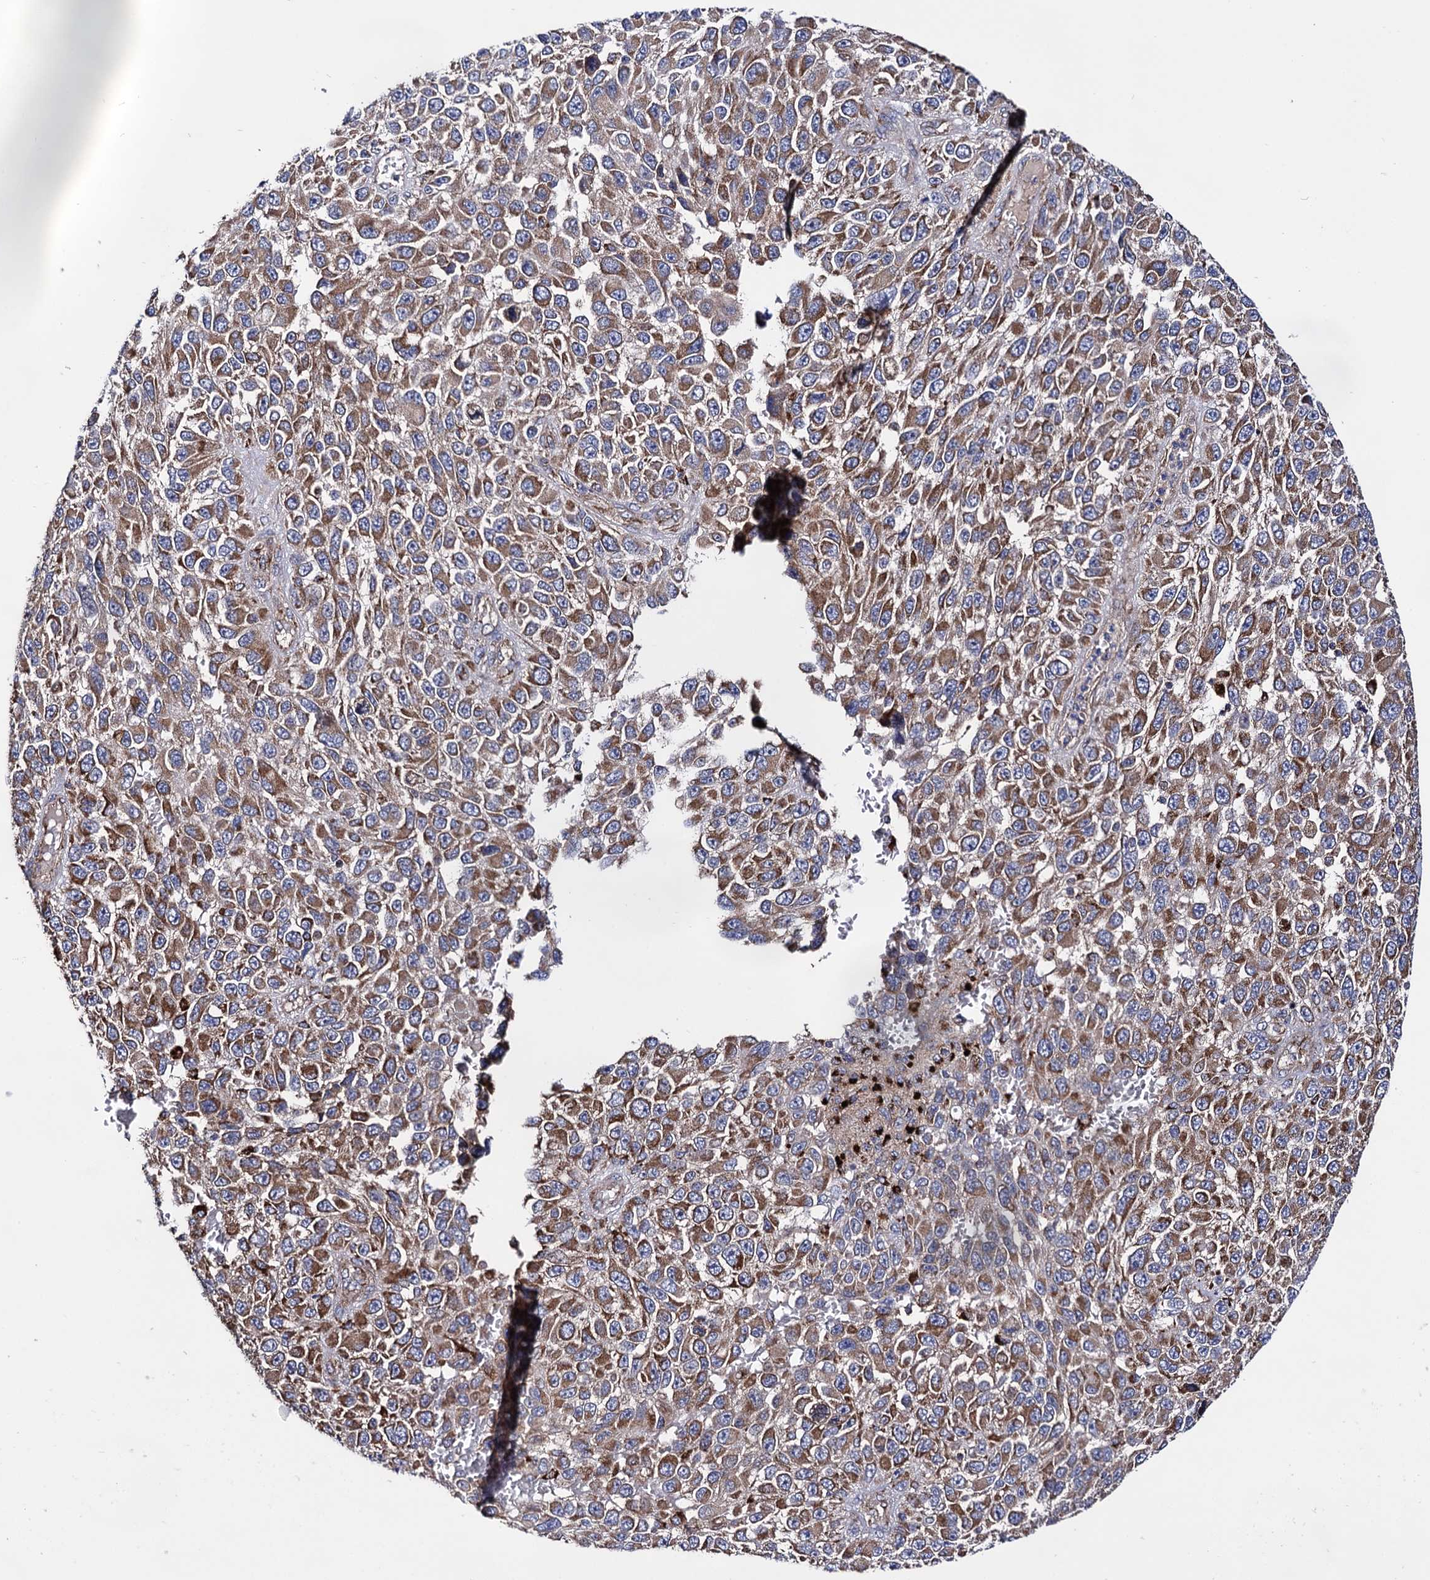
{"staining": {"intensity": "moderate", "quantity": ">75%", "location": "cytoplasmic/membranous"}, "tissue": "melanoma", "cell_type": "Tumor cells", "image_type": "cancer", "snomed": [{"axis": "morphology", "description": "Normal tissue, NOS"}, {"axis": "morphology", "description": "Malignant melanoma, NOS"}, {"axis": "topography", "description": "Skin"}], "caption": "About >75% of tumor cells in melanoma demonstrate moderate cytoplasmic/membranous protein positivity as visualized by brown immunohistochemical staining.", "gene": "IQCH", "patient": {"sex": "female", "age": 96}}